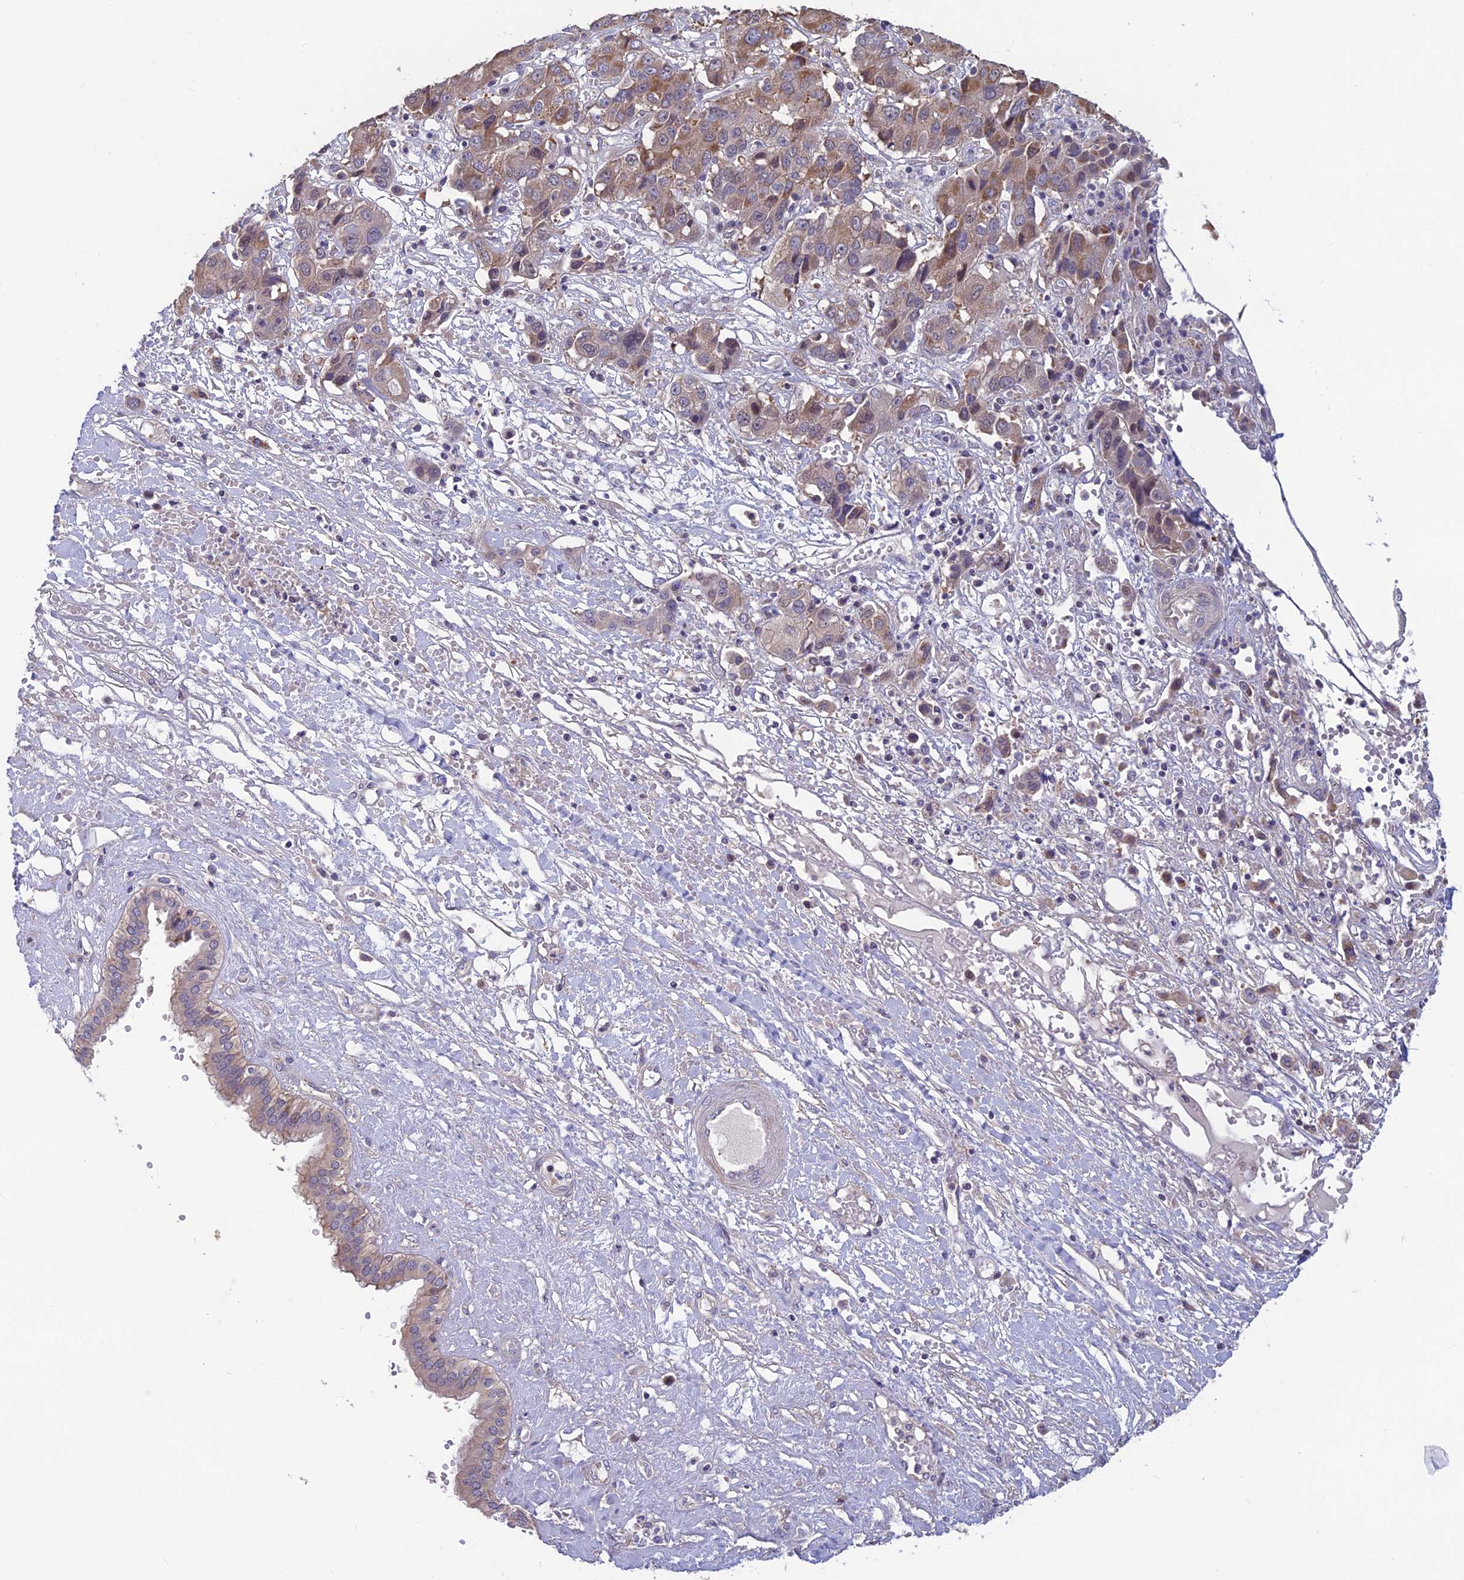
{"staining": {"intensity": "weak", "quantity": "25%-75%", "location": "cytoplasmic/membranous"}, "tissue": "liver cancer", "cell_type": "Tumor cells", "image_type": "cancer", "snomed": [{"axis": "morphology", "description": "Cholangiocarcinoma"}, {"axis": "topography", "description": "Liver"}], "caption": "Weak cytoplasmic/membranous expression is present in about 25%-75% of tumor cells in cholangiocarcinoma (liver).", "gene": "HECA", "patient": {"sex": "male", "age": 67}}